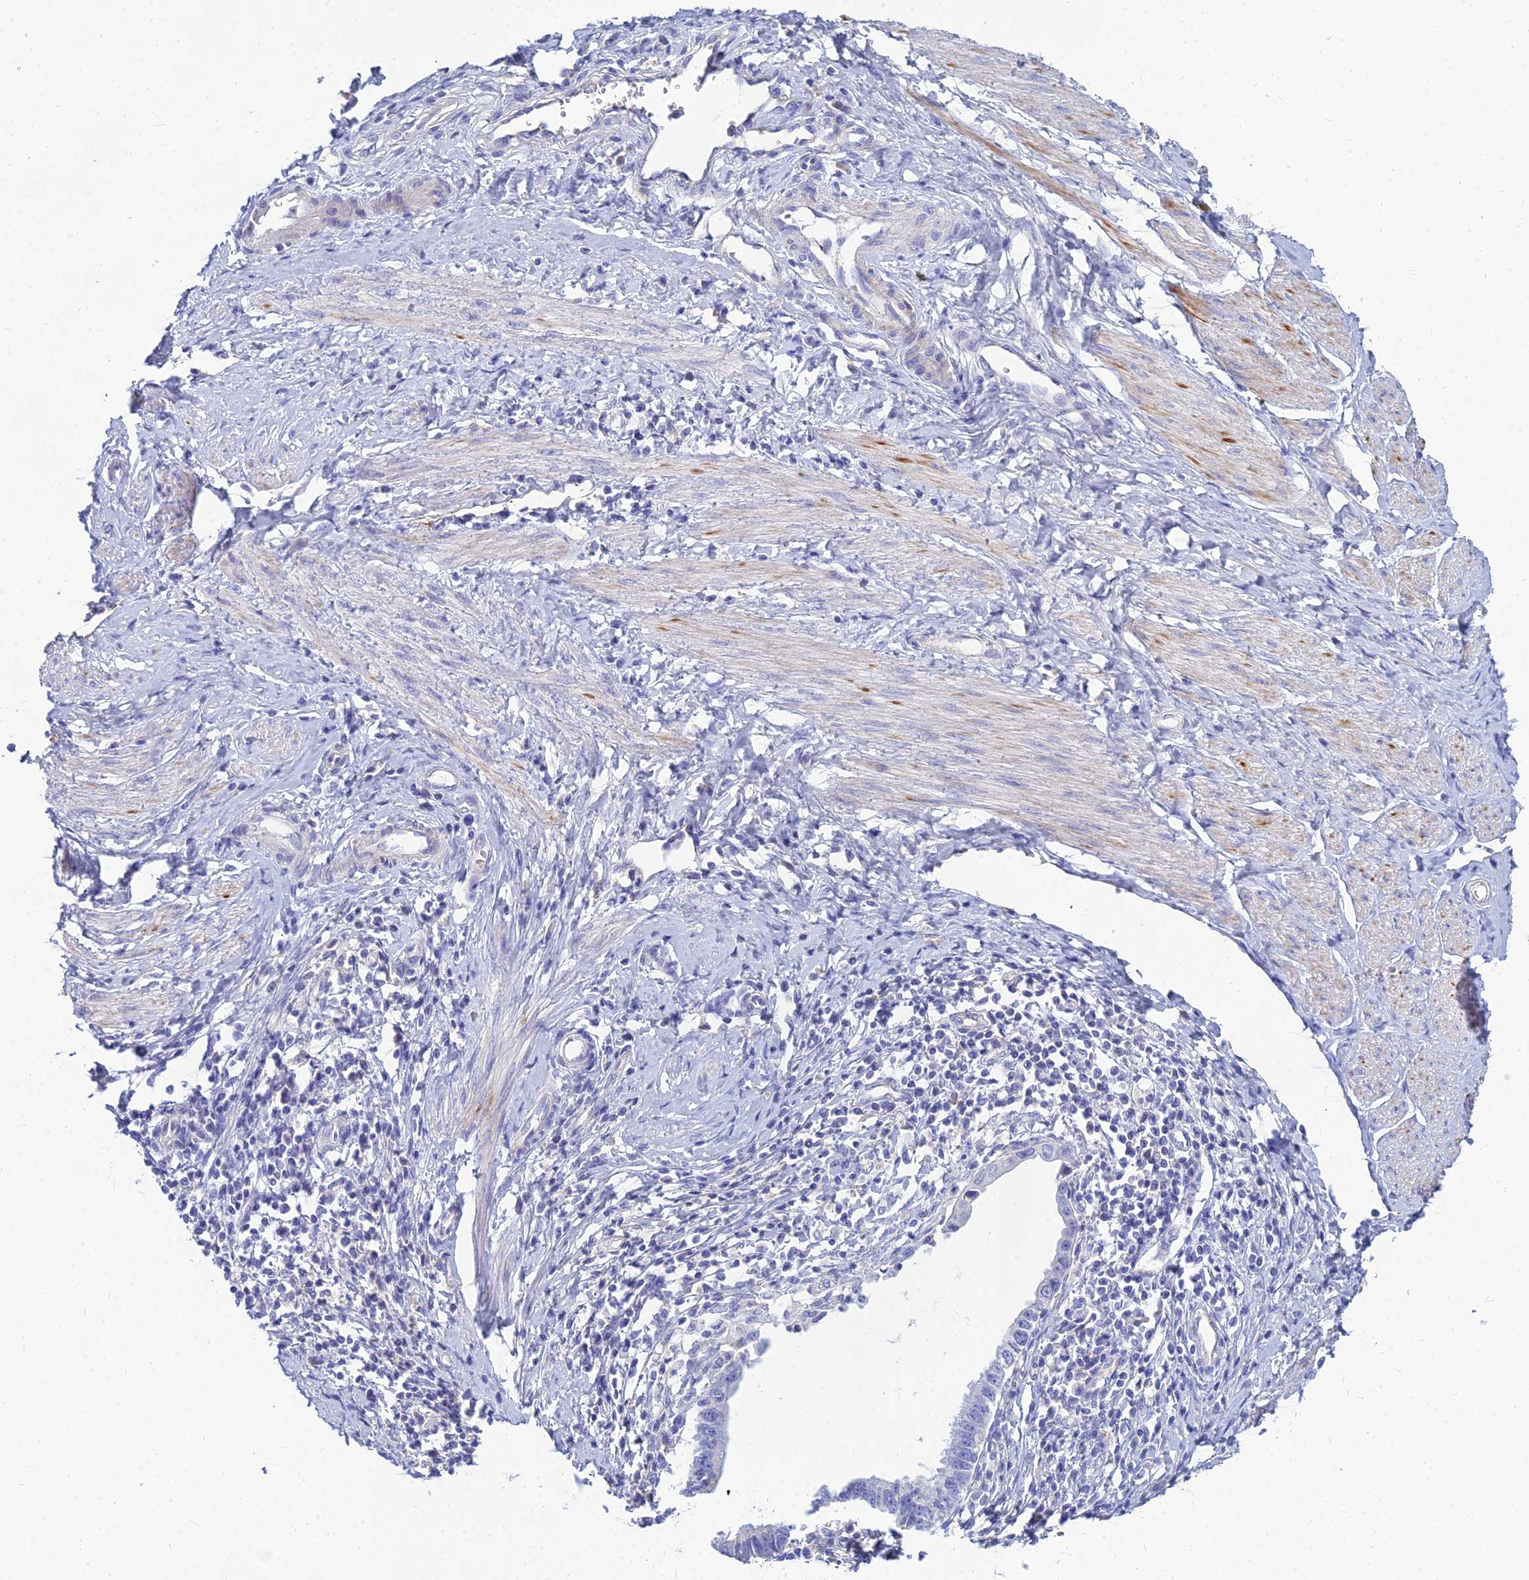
{"staining": {"intensity": "negative", "quantity": "none", "location": "none"}, "tissue": "cervical cancer", "cell_type": "Tumor cells", "image_type": "cancer", "snomed": [{"axis": "morphology", "description": "Adenocarcinoma, NOS"}, {"axis": "topography", "description": "Cervix"}], "caption": "Human cervical cancer (adenocarcinoma) stained for a protein using immunohistochemistry displays no expression in tumor cells.", "gene": "ZNF552", "patient": {"sex": "female", "age": 36}}